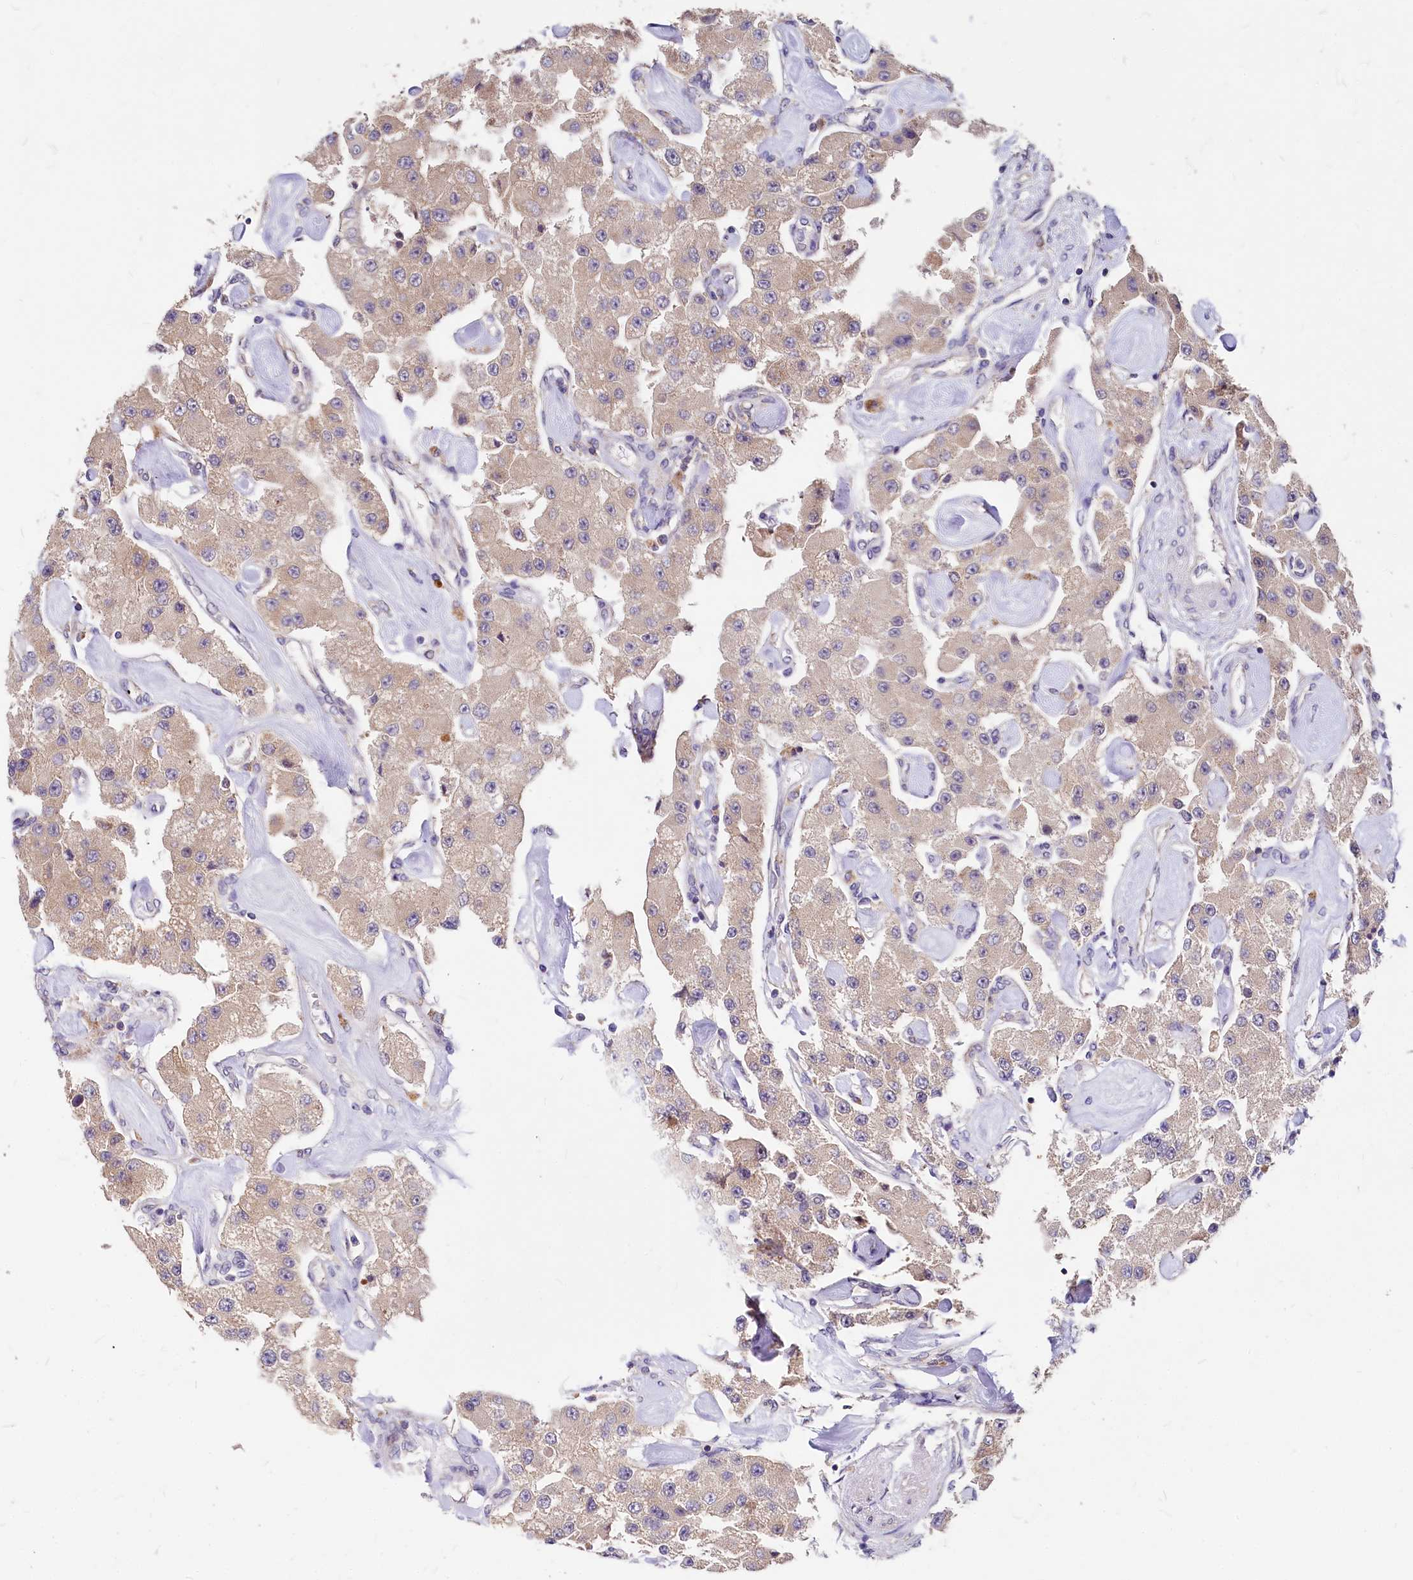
{"staining": {"intensity": "weak", "quantity": ">75%", "location": "cytoplasmic/membranous"}, "tissue": "carcinoid", "cell_type": "Tumor cells", "image_type": "cancer", "snomed": [{"axis": "morphology", "description": "Carcinoid, malignant, NOS"}, {"axis": "topography", "description": "Pancreas"}], "caption": "An image of human malignant carcinoid stained for a protein exhibits weak cytoplasmic/membranous brown staining in tumor cells. Immunohistochemistry (ihc) stains the protein of interest in brown and the nuclei are stained blue.", "gene": "EIF2B2", "patient": {"sex": "male", "age": 41}}